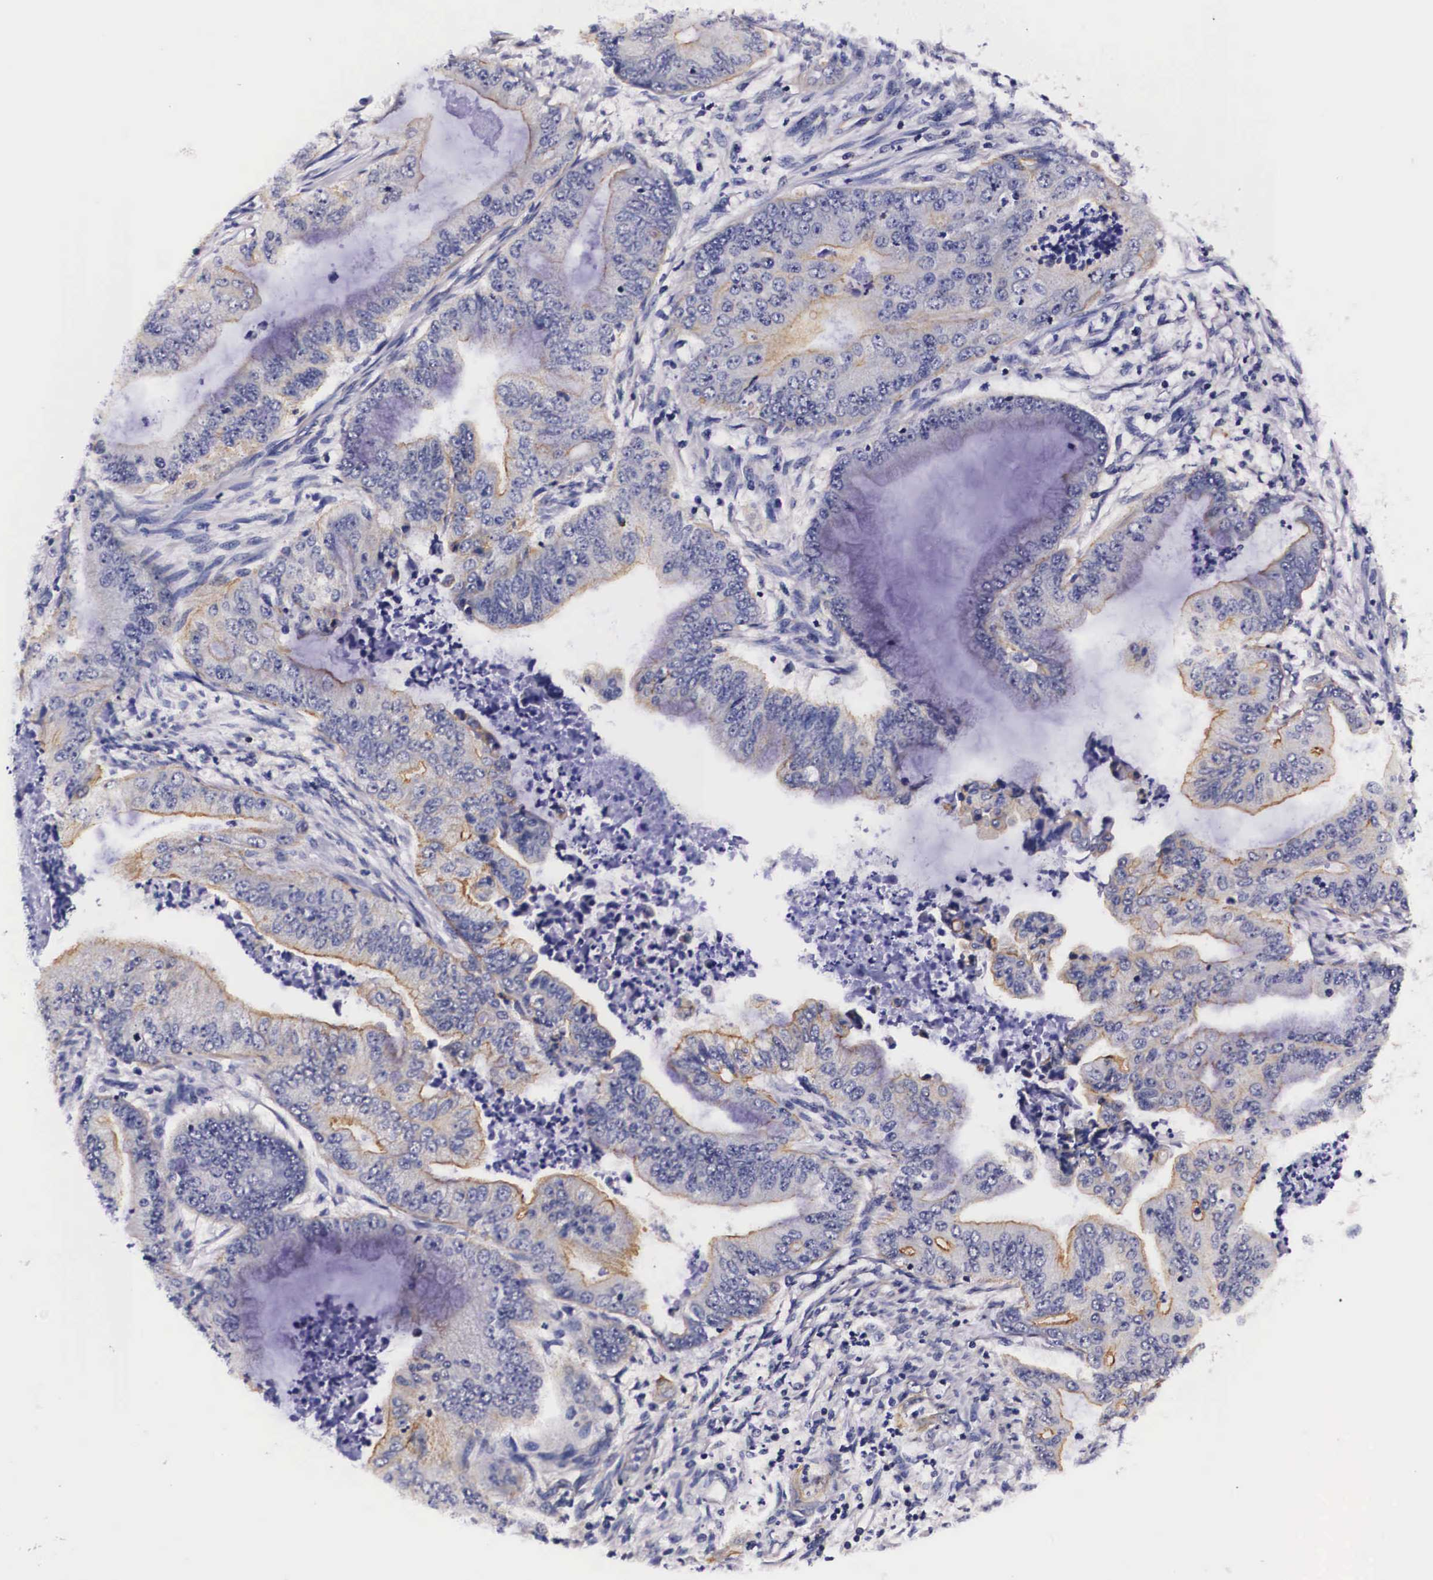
{"staining": {"intensity": "negative", "quantity": "none", "location": "none"}, "tissue": "endometrial cancer", "cell_type": "Tumor cells", "image_type": "cancer", "snomed": [{"axis": "morphology", "description": "Adenocarcinoma, NOS"}, {"axis": "topography", "description": "Endometrium"}], "caption": "Immunohistochemical staining of adenocarcinoma (endometrial) shows no significant staining in tumor cells.", "gene": "PHETA2", "patient": {"sex": "female", "age": 63}}